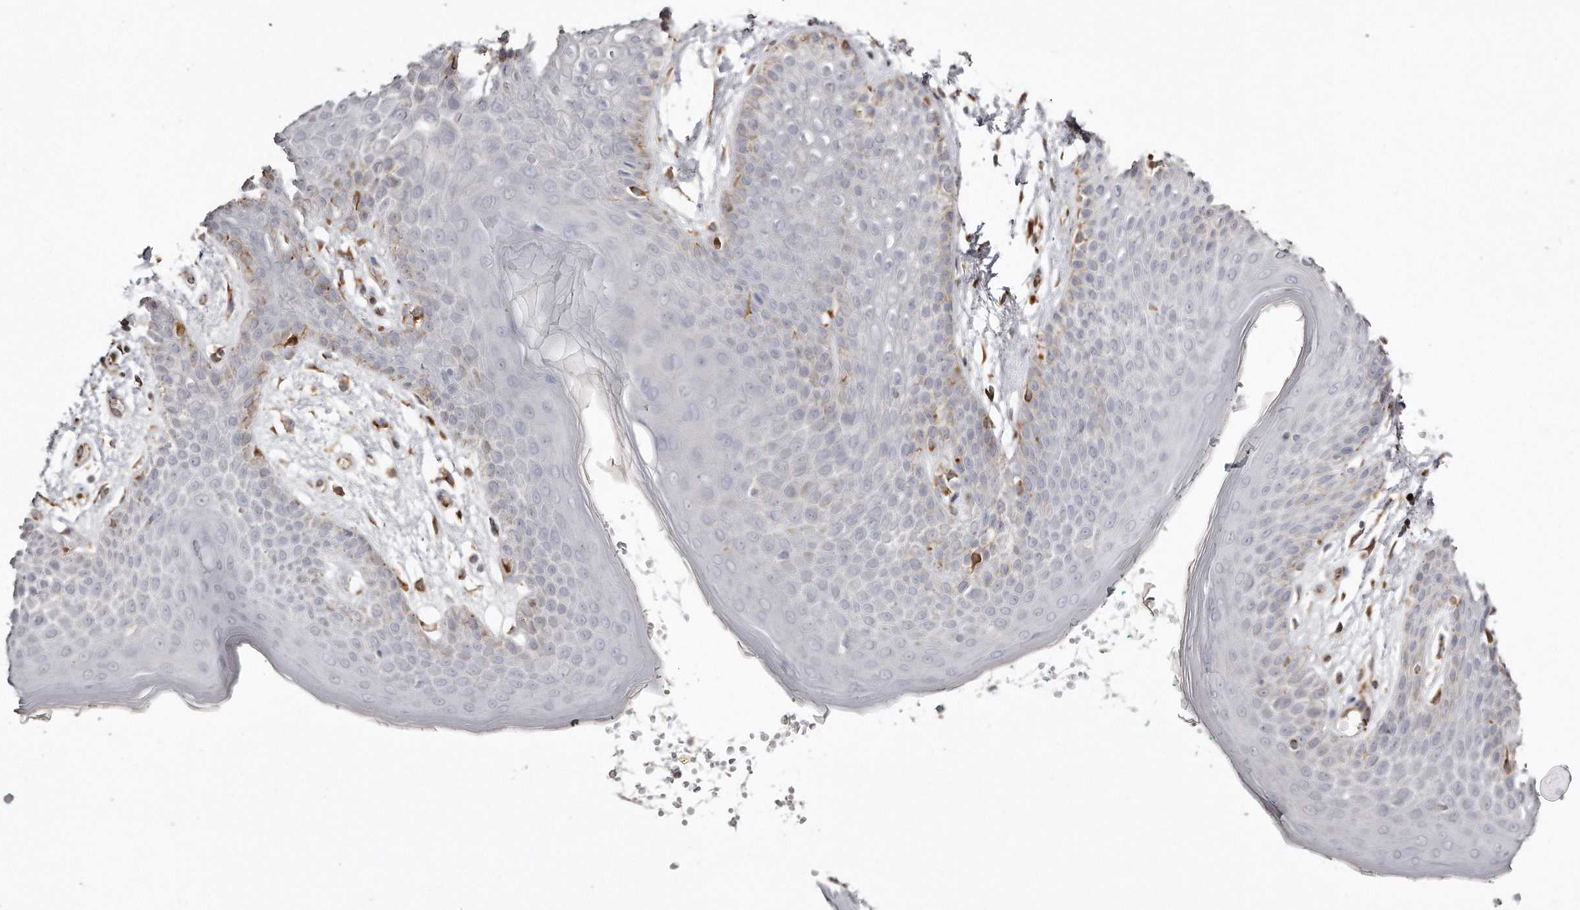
{"staining": {"intensity": "moderate", "quantity": "<25%", "location": "cytoplasmic/membranous"}, "tissue": "skin", "cell_type": "Epidermal cells", "image_type": "normal", "snomed": [{"axis": "morphology", "description": "Normal tissue, NOS"}, {"axis": "topography", "description": "Anal"}], "caption": "Immunohistochemistry (DAB (3,3'-diaminobenzidine)) staining of unremarkable human skin shows moderate cytoplasmic/membranous protein staining in about <25% of epidermal cells.", "gene": "ZYG11A", "patient": {"sex": "male", "age": 74}}